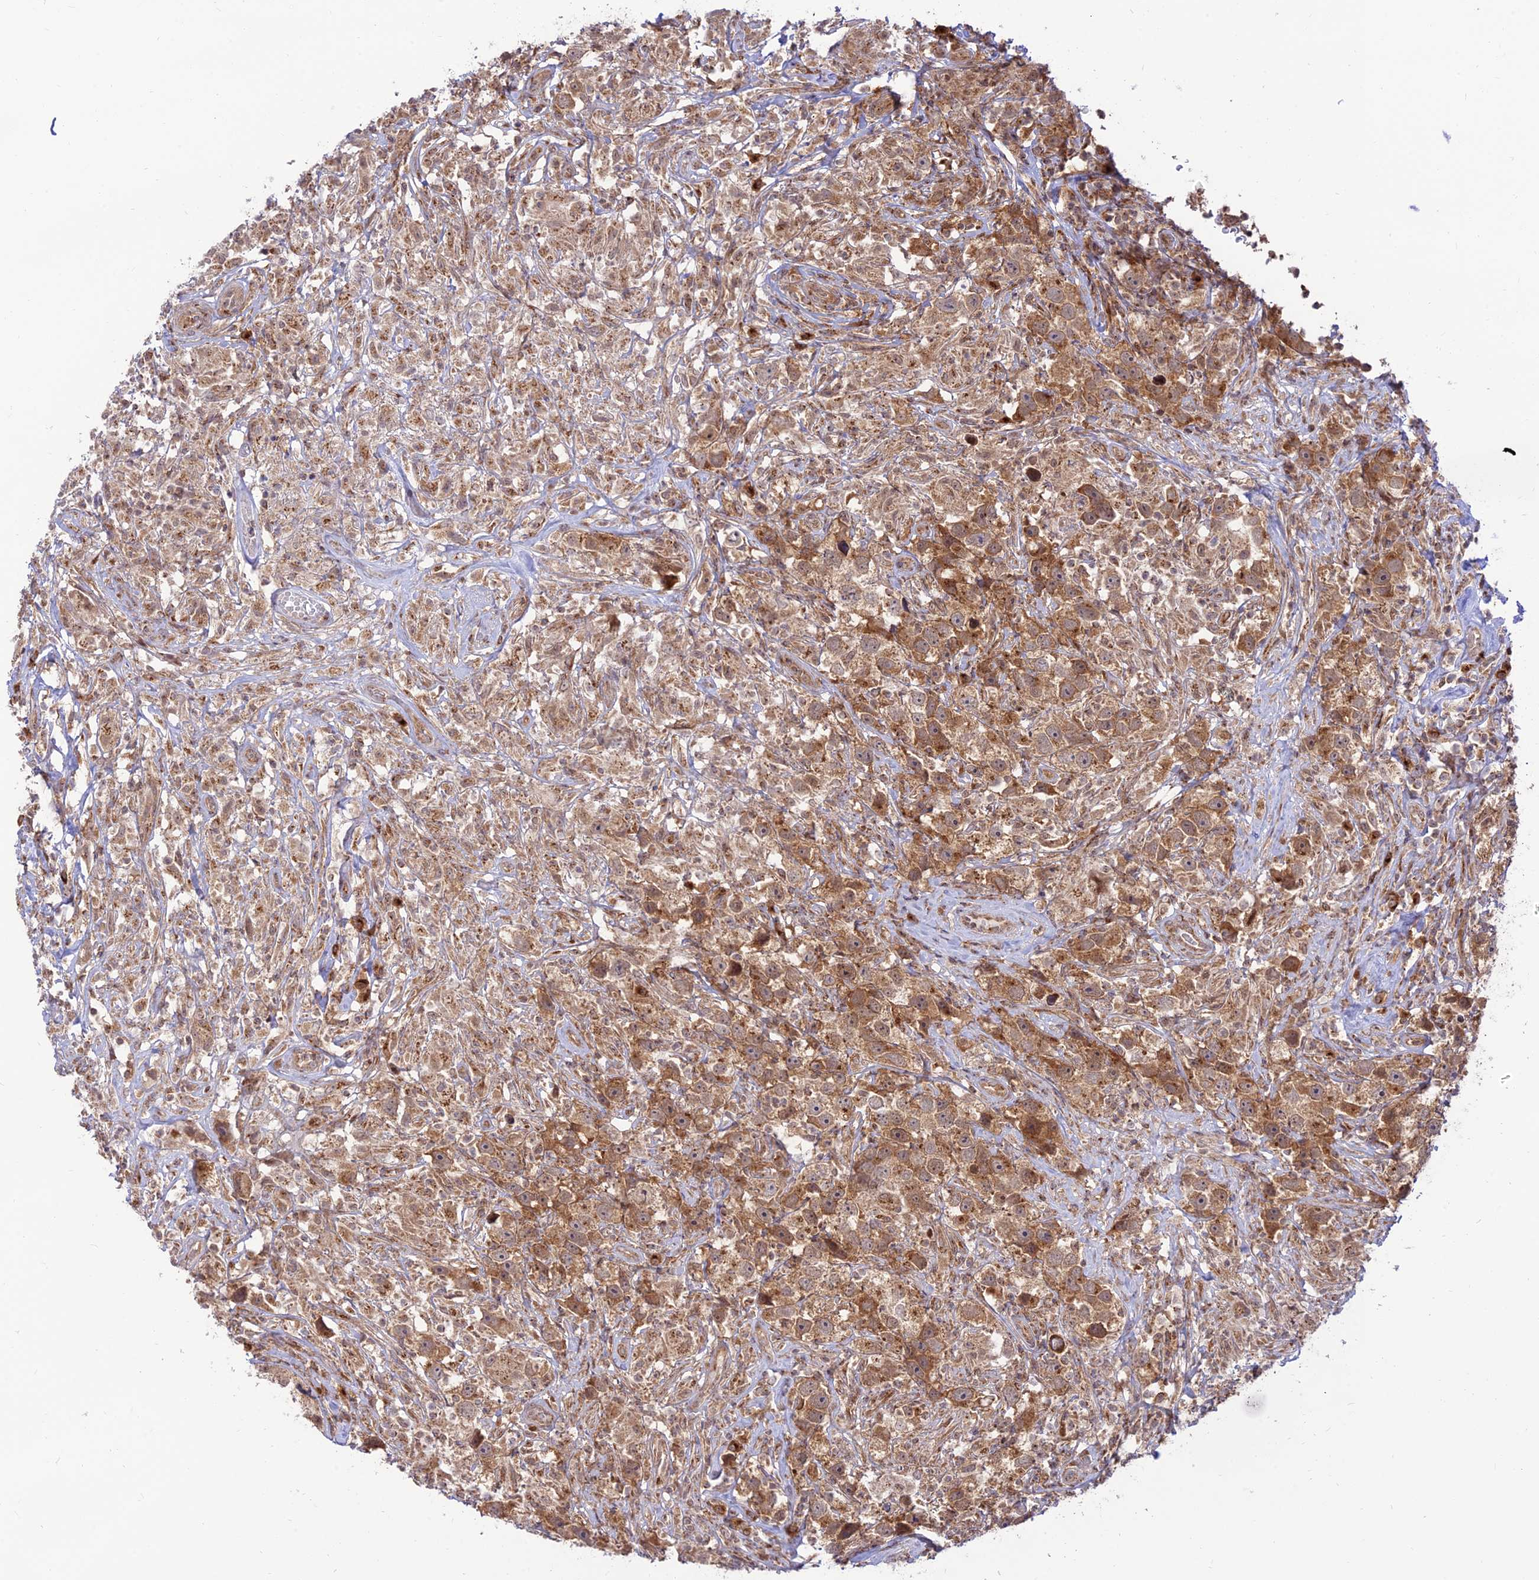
{"staining": {"intensity": "moderate", "quantity": "25%-75%", "location": "cytoplasmic/membranous"}, "tissue": "testis cancer", "cell_type": "Tumor cells", "image_type": "cancer", "snomed": [{"axis": "morphology", "description": "Seminoma, NOS"}, {"axis": "topography", "description": "Testis"}], "caption": "Tumor cells display medium levels of moderate cytoplasmic/membranous positivity in about 25%-75% of cells in human seminoma (testis).", "gene": "GOLGA3", "patient": {"sex": "male", "age": 49}}